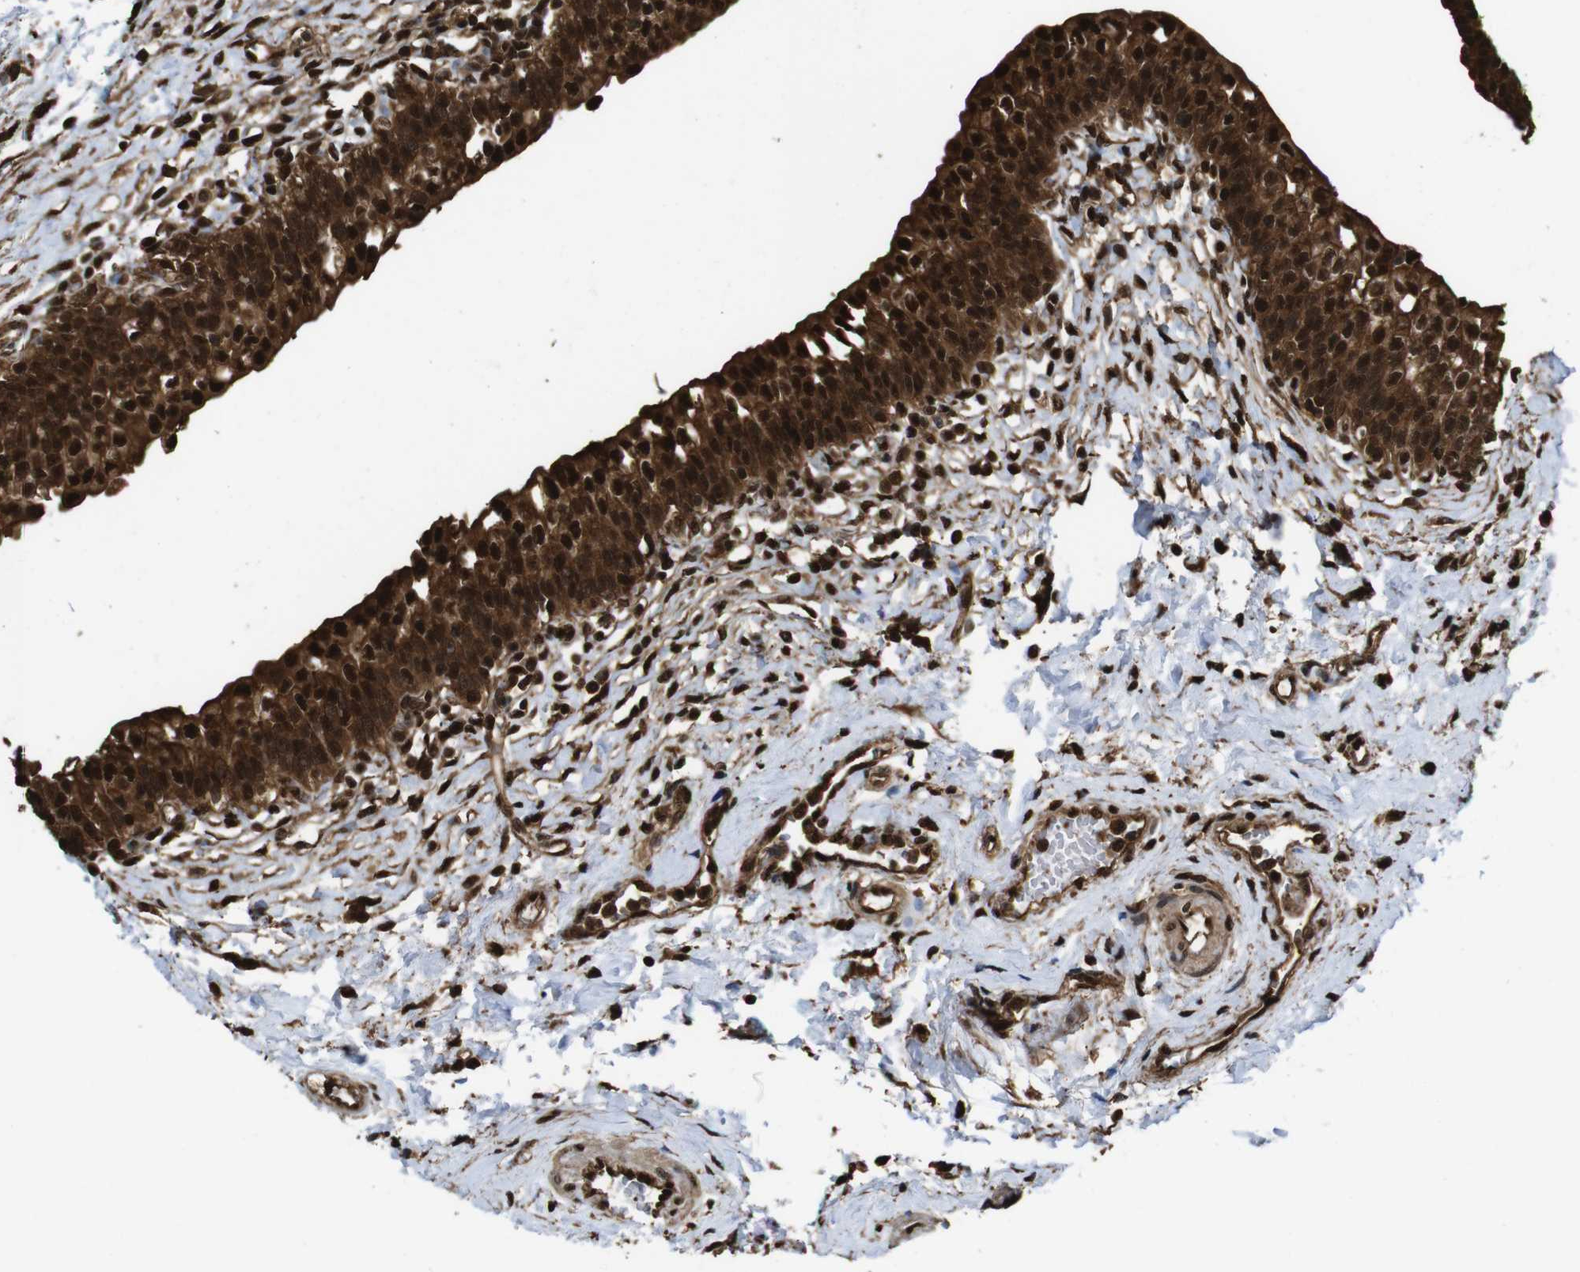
{"staining": {"intensity": "strong", "quantity": ">75%", "location": "cytoplasmic/membranous,nuclear"}, "tissue": "urinary bladder", "cell_type": "Urothelial cells", "image_type": "normal", "snomed": [{"axis": "morphology", "description": "Normal tissue, NOS"}, {"axis": "topography", "description": "Urinary bladder"}], "caption": "A photomicrograph of human urinary bladder stained for a protein reveals strong cytoplasmic/membranous,nuclear brown staining in urothelial cells. The staining was performed using DAB (3,3'-diaminobenzidine), with brown indicating positive protein expression. Nuclei are stained blue with hematoxylin.", "gene": "VCP", "patient": {"sex": "male", "age": 55}}